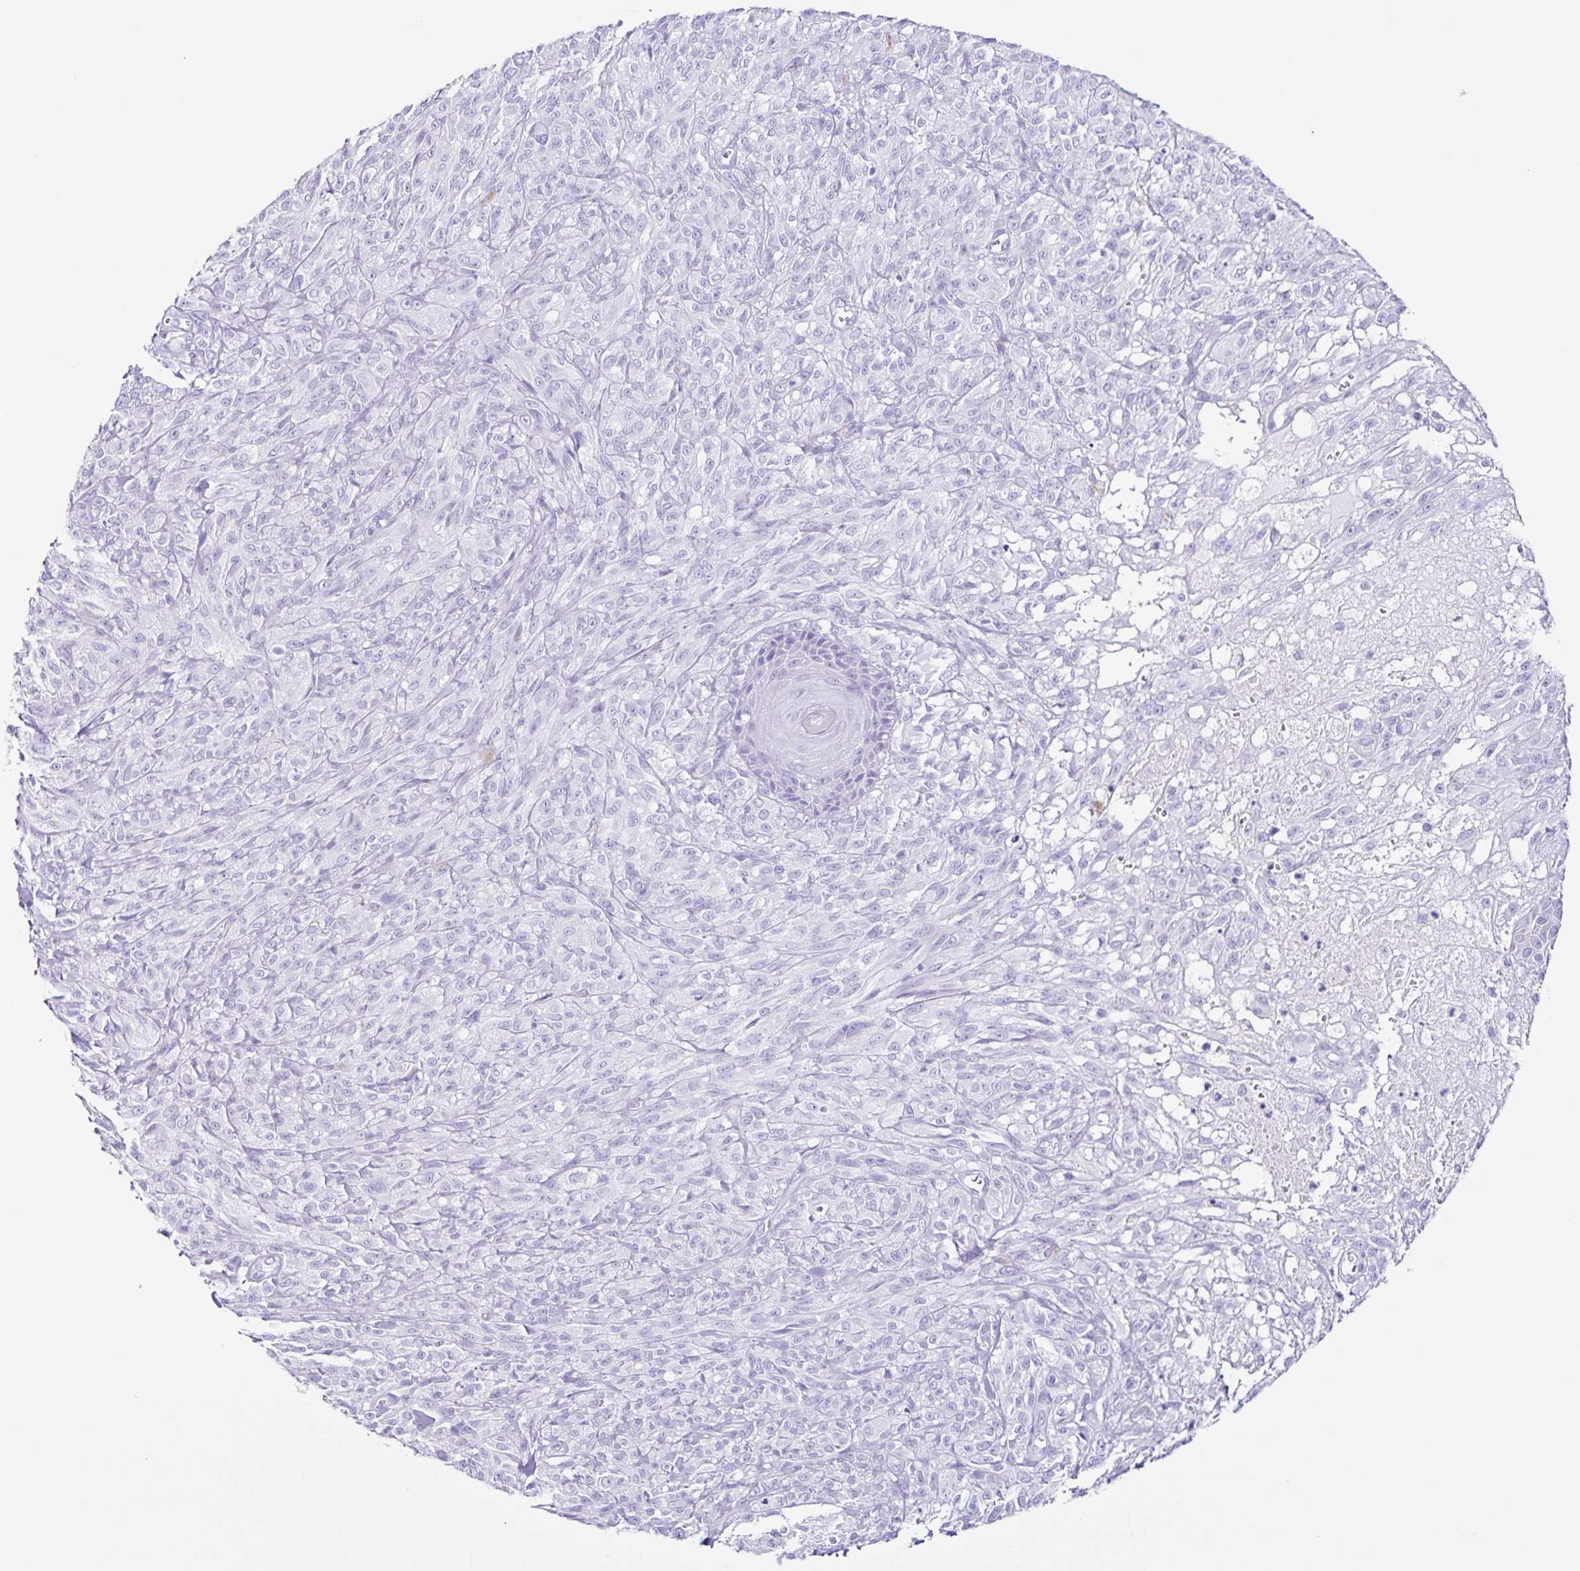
{"staining": {"intensity": "negative", "quantity": "none", "location": "none"}, "tissue": "melanoma", "cell_type": "Tumor cells", "image_type": "cancer", "snomed": [{"axis": "morphology", "description": "Malignant melanoma, NOS"}, {"axis": "topography", "description": "Skin of upper arm"}], "caption": "Immunohistochemistry (IHC) of human melanoma demonstrates no expression in tumor cells. (DAB IHC with hematoxylin counter stain).", "gene": "PIGF", "patient": {"sex": "female", "age": 65}}